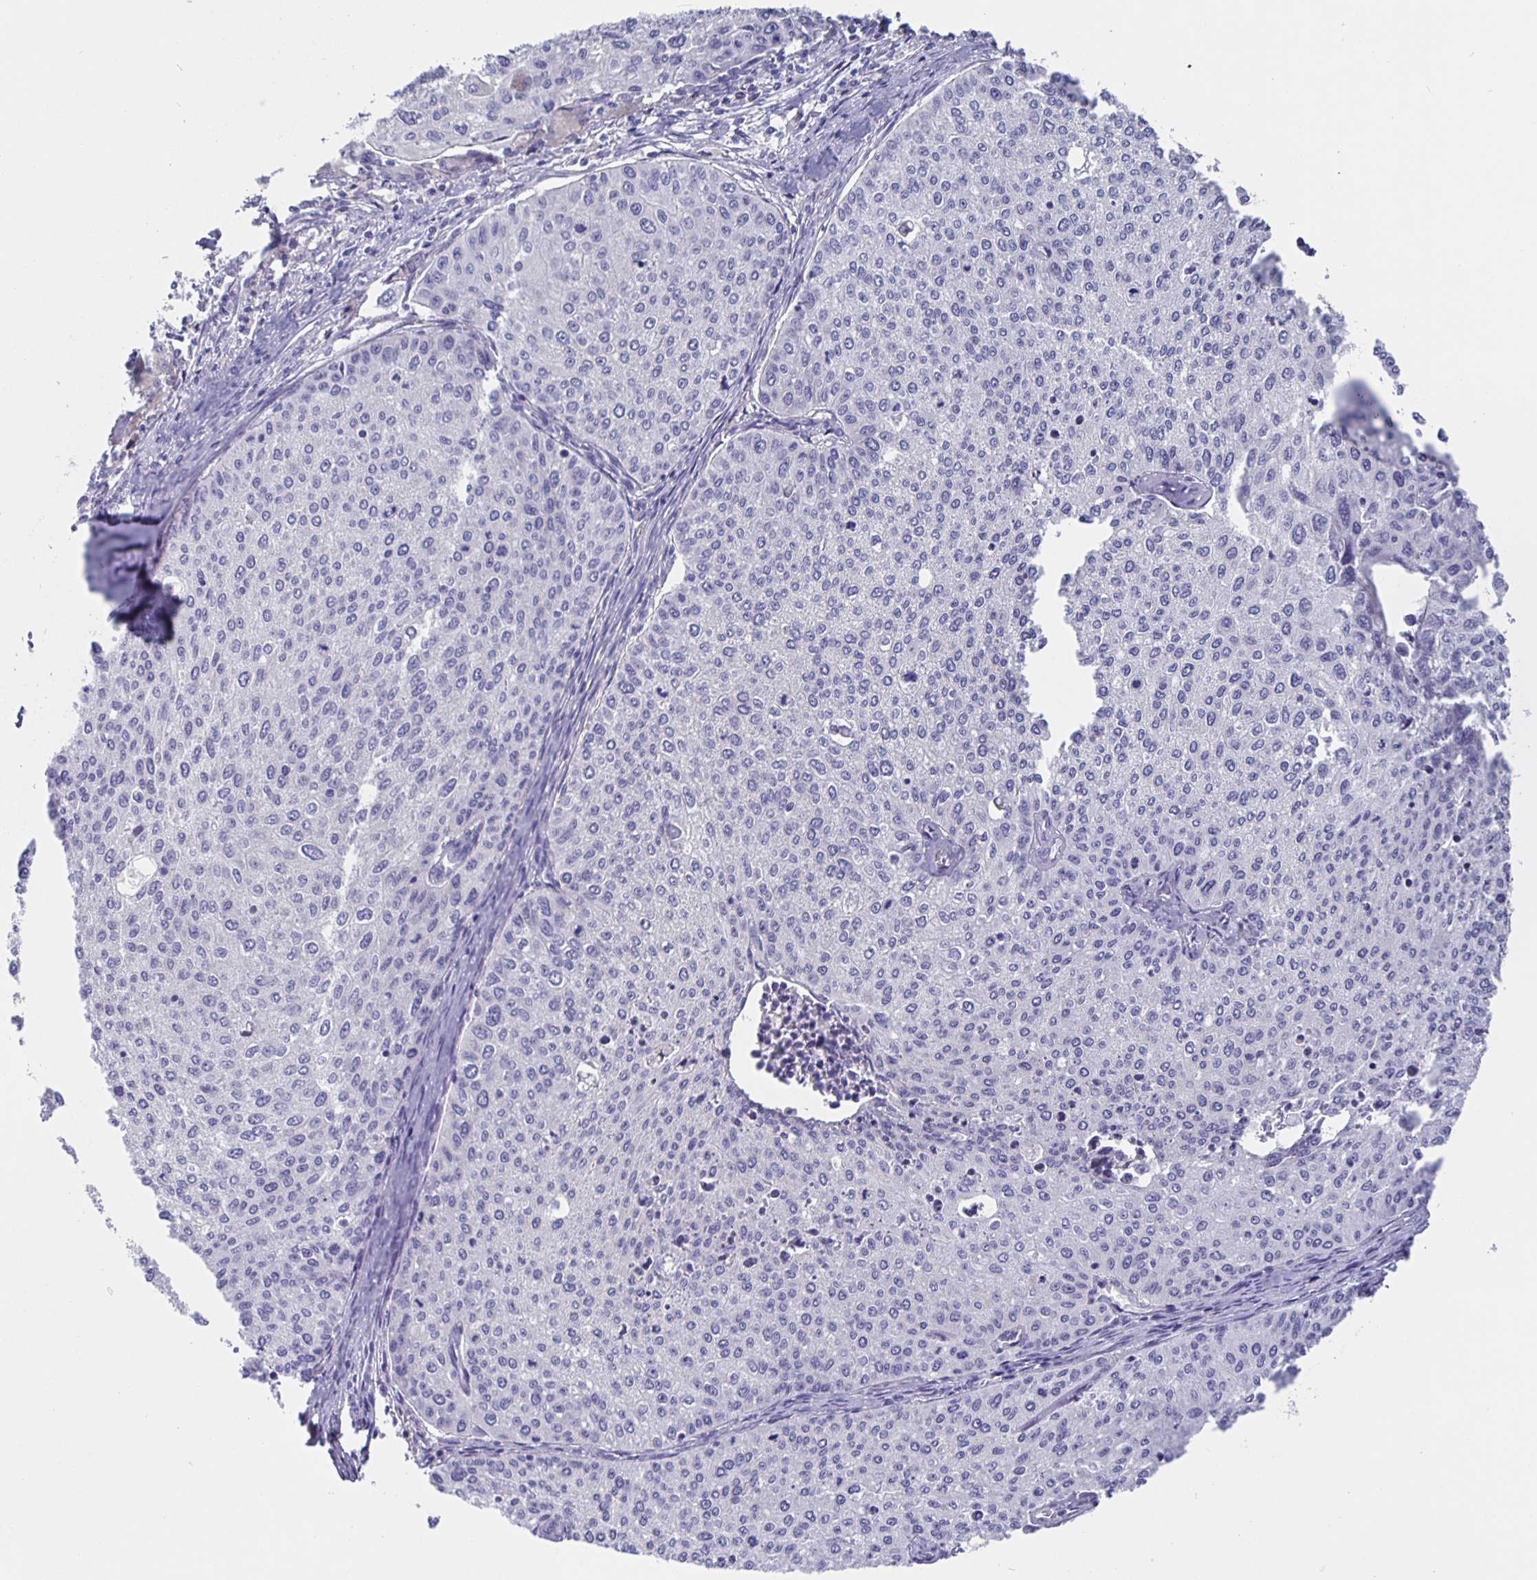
{"staining": {"intensity": "negative", "quantity": "none", "location": "none"}, "tissue": "cervical cancer", "cell_type": "Tumor cells", "image_type": "cancer", "snomed": [{"axis": "morphology", "description": "Squamous cell carcinoma, NOS"}, {"axis": "topography", "description": "Cervix"}], "caption": "Immunohistochemistry (IHC) histopathology image of cervical squamous cell carcinoma stained for a protein (brown), which reveals no staining in tumor cells. (Stains: DAB immunohistochemistry with hematoxylin counter stain, Microscopy: brightfield microscopy at high magnification).", "gene": "CFAP74", "patient": {"sex": "female", "age": 38}}